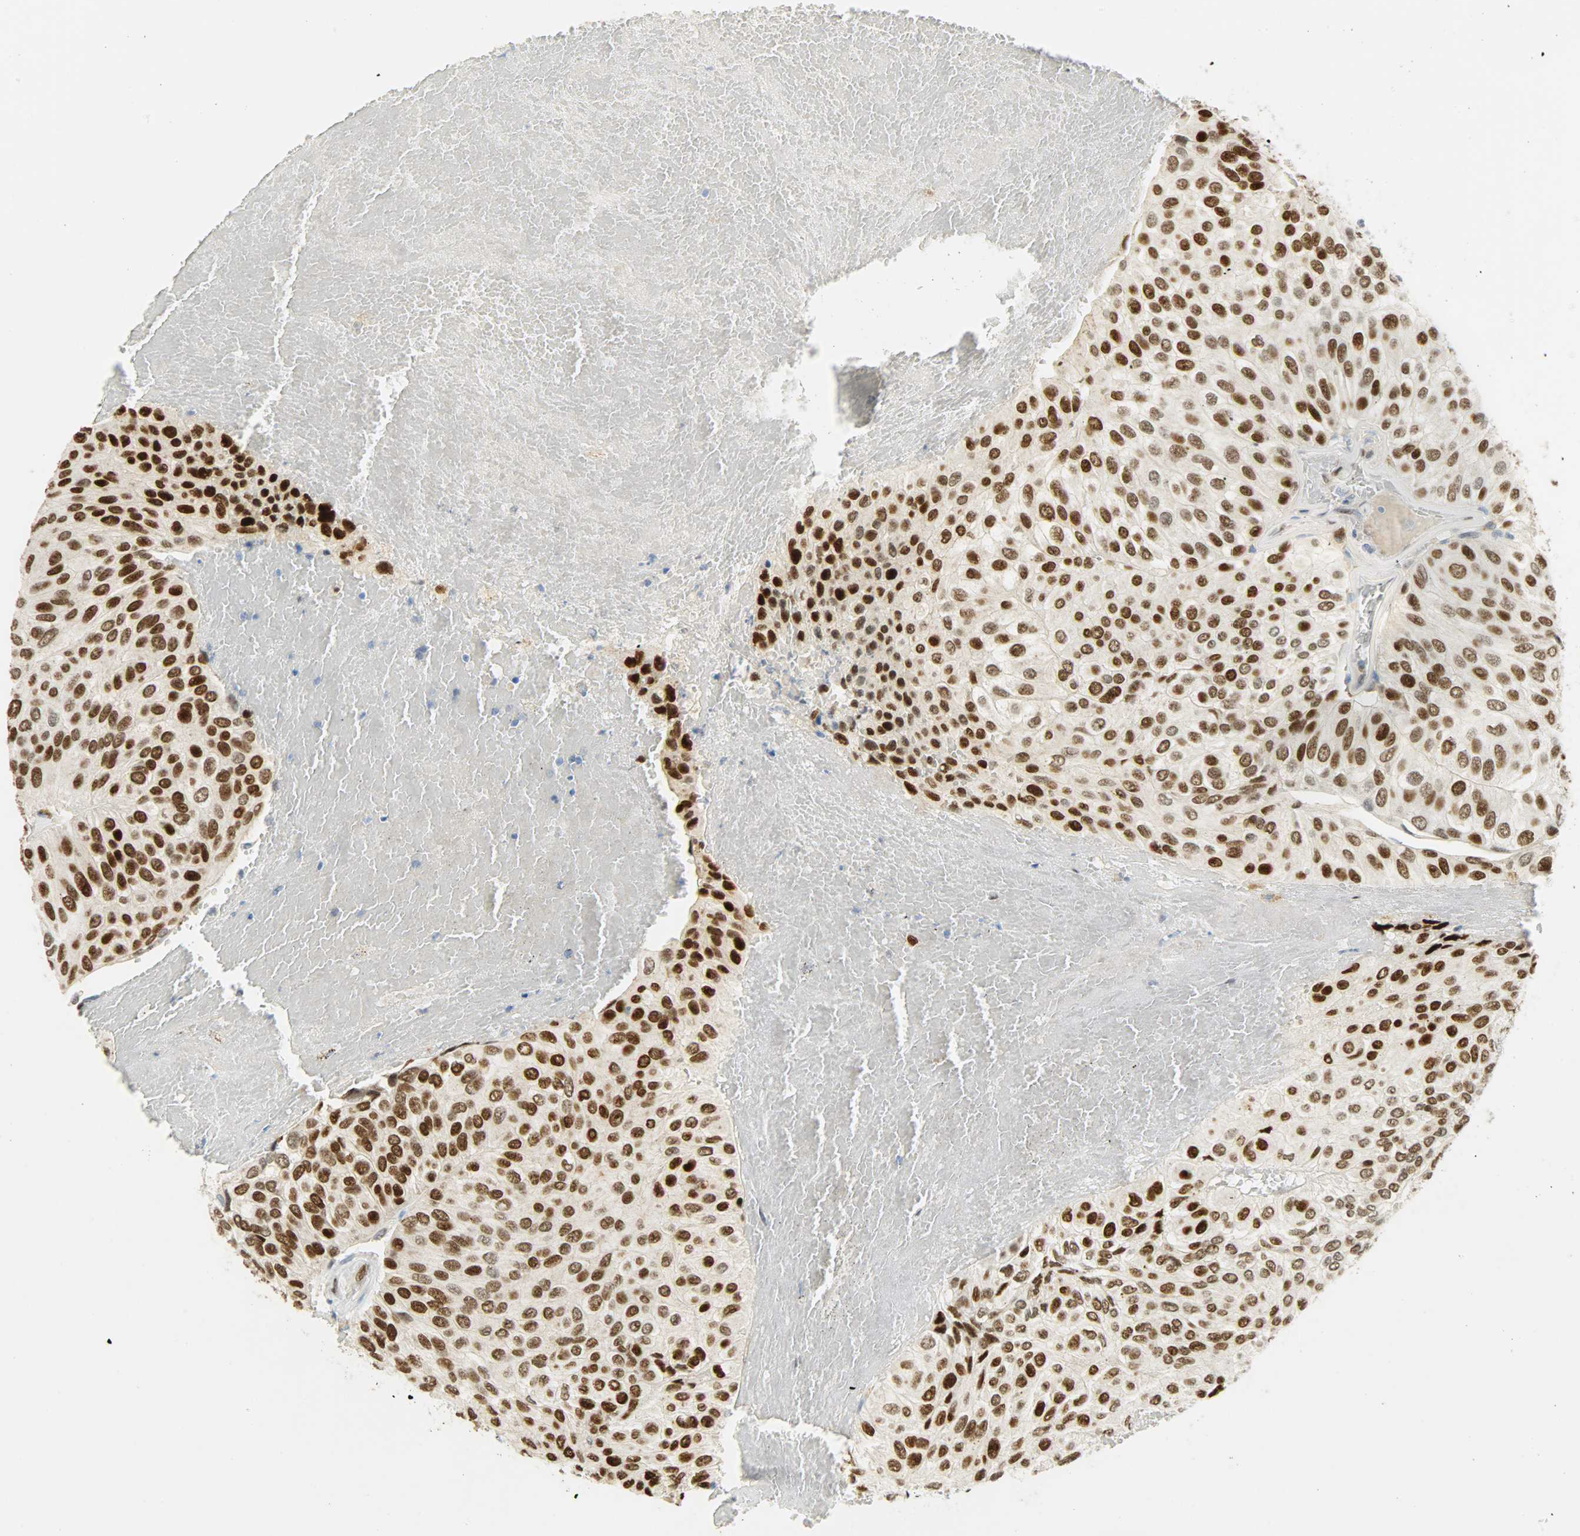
{"staining": {"intensity": "strong", "quantity": ">75%", "location": "nuclear"}, "tissue": "urothelial cancer", "cell_type": "Tumor cells", "image_type": "cancer", "snomed": [{"axis": "morphology", "description": "Urothelial carcinoma, High grade"}, {"axis": "topography", "description": "Urinary bladder"}], "caption": "Immunohistochemical staining of urothelial cancer demonstrates strong nuclear protein expression in approximately >75% of tumor cells.", "gene": "JUNB", "patient": {"sex": "male", "age": 66}}